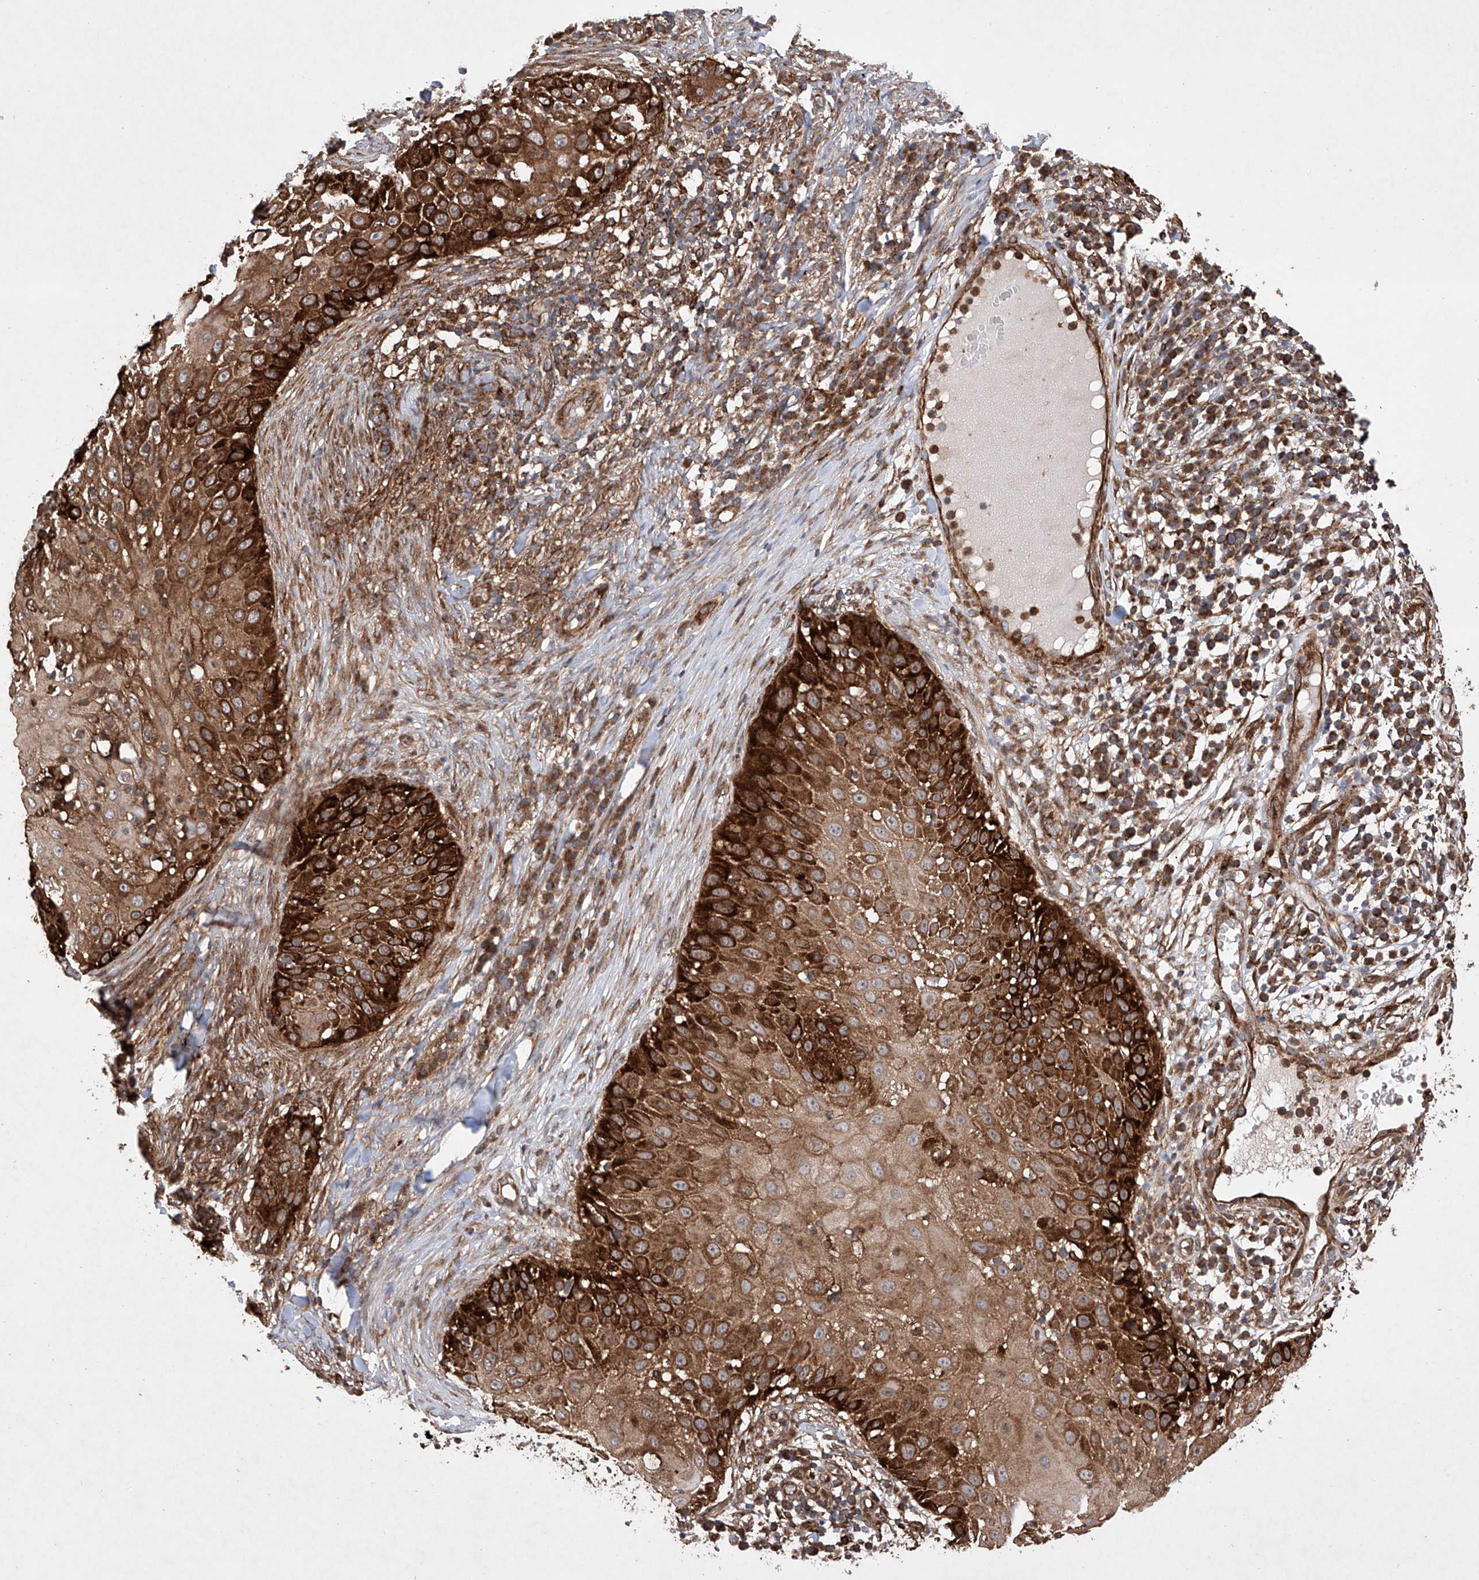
{"staining": {"intensity": "strong", "quantity": ">75%", "location": "cytoplasmic/membranous"}, "tissue": "skin cancer", "cell_type": "Tumor cells", "image_type": "cancer", "snomed": [{"axis": "morphology", "description": "Squamous cell carcinoma, NOS"}, {"axis": "topography", "description": "Skin"}], "caption": "High-magnification brightfield microscopy of skin squamous cell carcinoma stained with DAB (3,3'-diaminobenzidine) (brown) and counterstained with hematoxylin (blue). tumor cells exhibit strong cytoplasmic/membranous staining is seen in about>75% of cells. (DAB (3,3'-diaminobenzidine) IHC with brightfield microscopy, high magnification).", "gene": "TIMM23", "patient": {"sex": "female", "age": 44}}